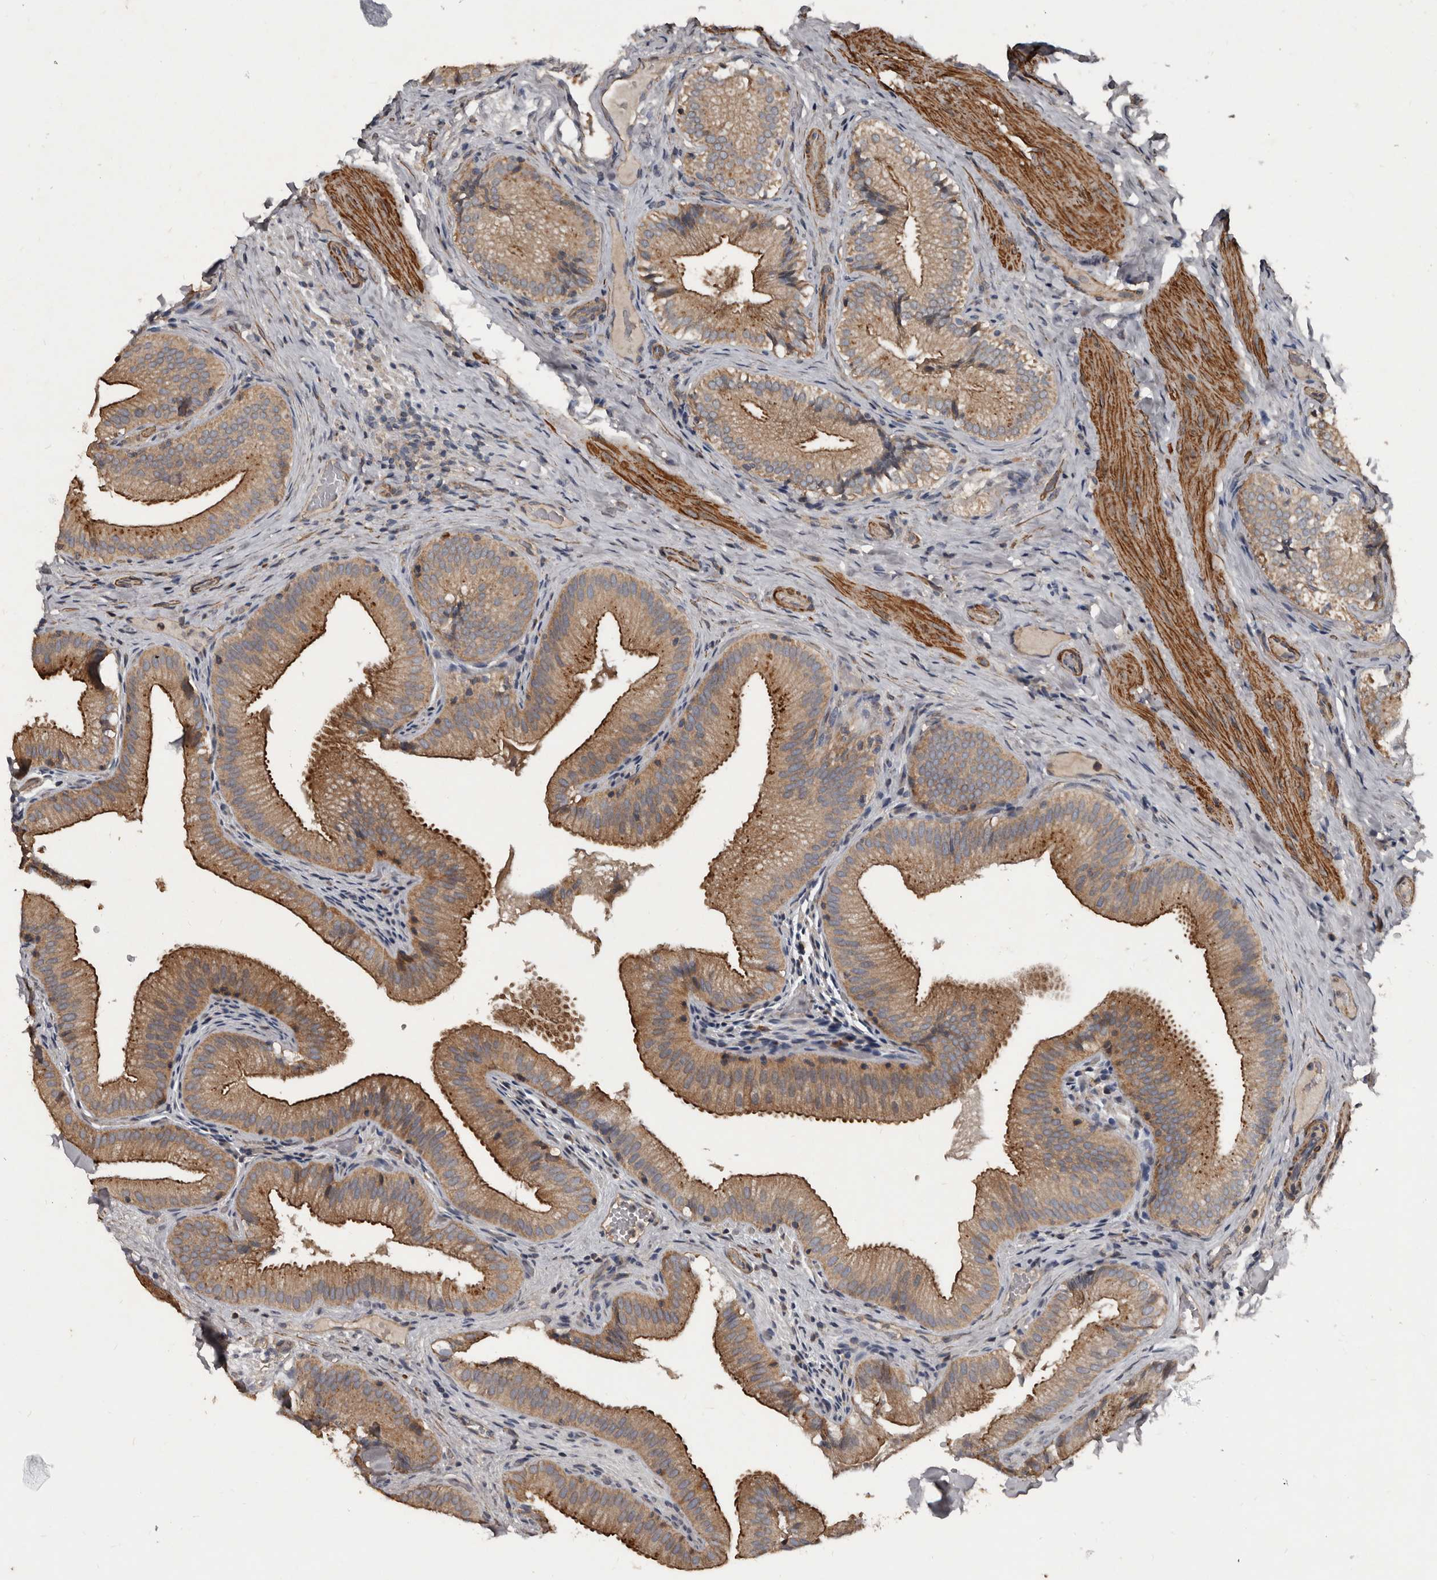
{"staining": {"intensity": "strong", "quantity": ">75%", "location": "cytoplasmic/membranous"}, "tissue": "gallbladder", "cell_type": "Glandular cells", "image_type": "normal", "snomed": [{"axis": "morphology", "description": "Normal tissue, NOS"}, {"axis": "topography", "description": "Gallbladder"}], "caption": "Immunohistochemistry (IHC) (DAB (3,3'-diaminobenzidine)) staining of unremarkable human gallbladder reveals strong cytoplasmic/membranous protein positivity in approximately >75% of glandular cells.", "gene": "GREB1", "patient": {"sex": "female", "age": 30}}